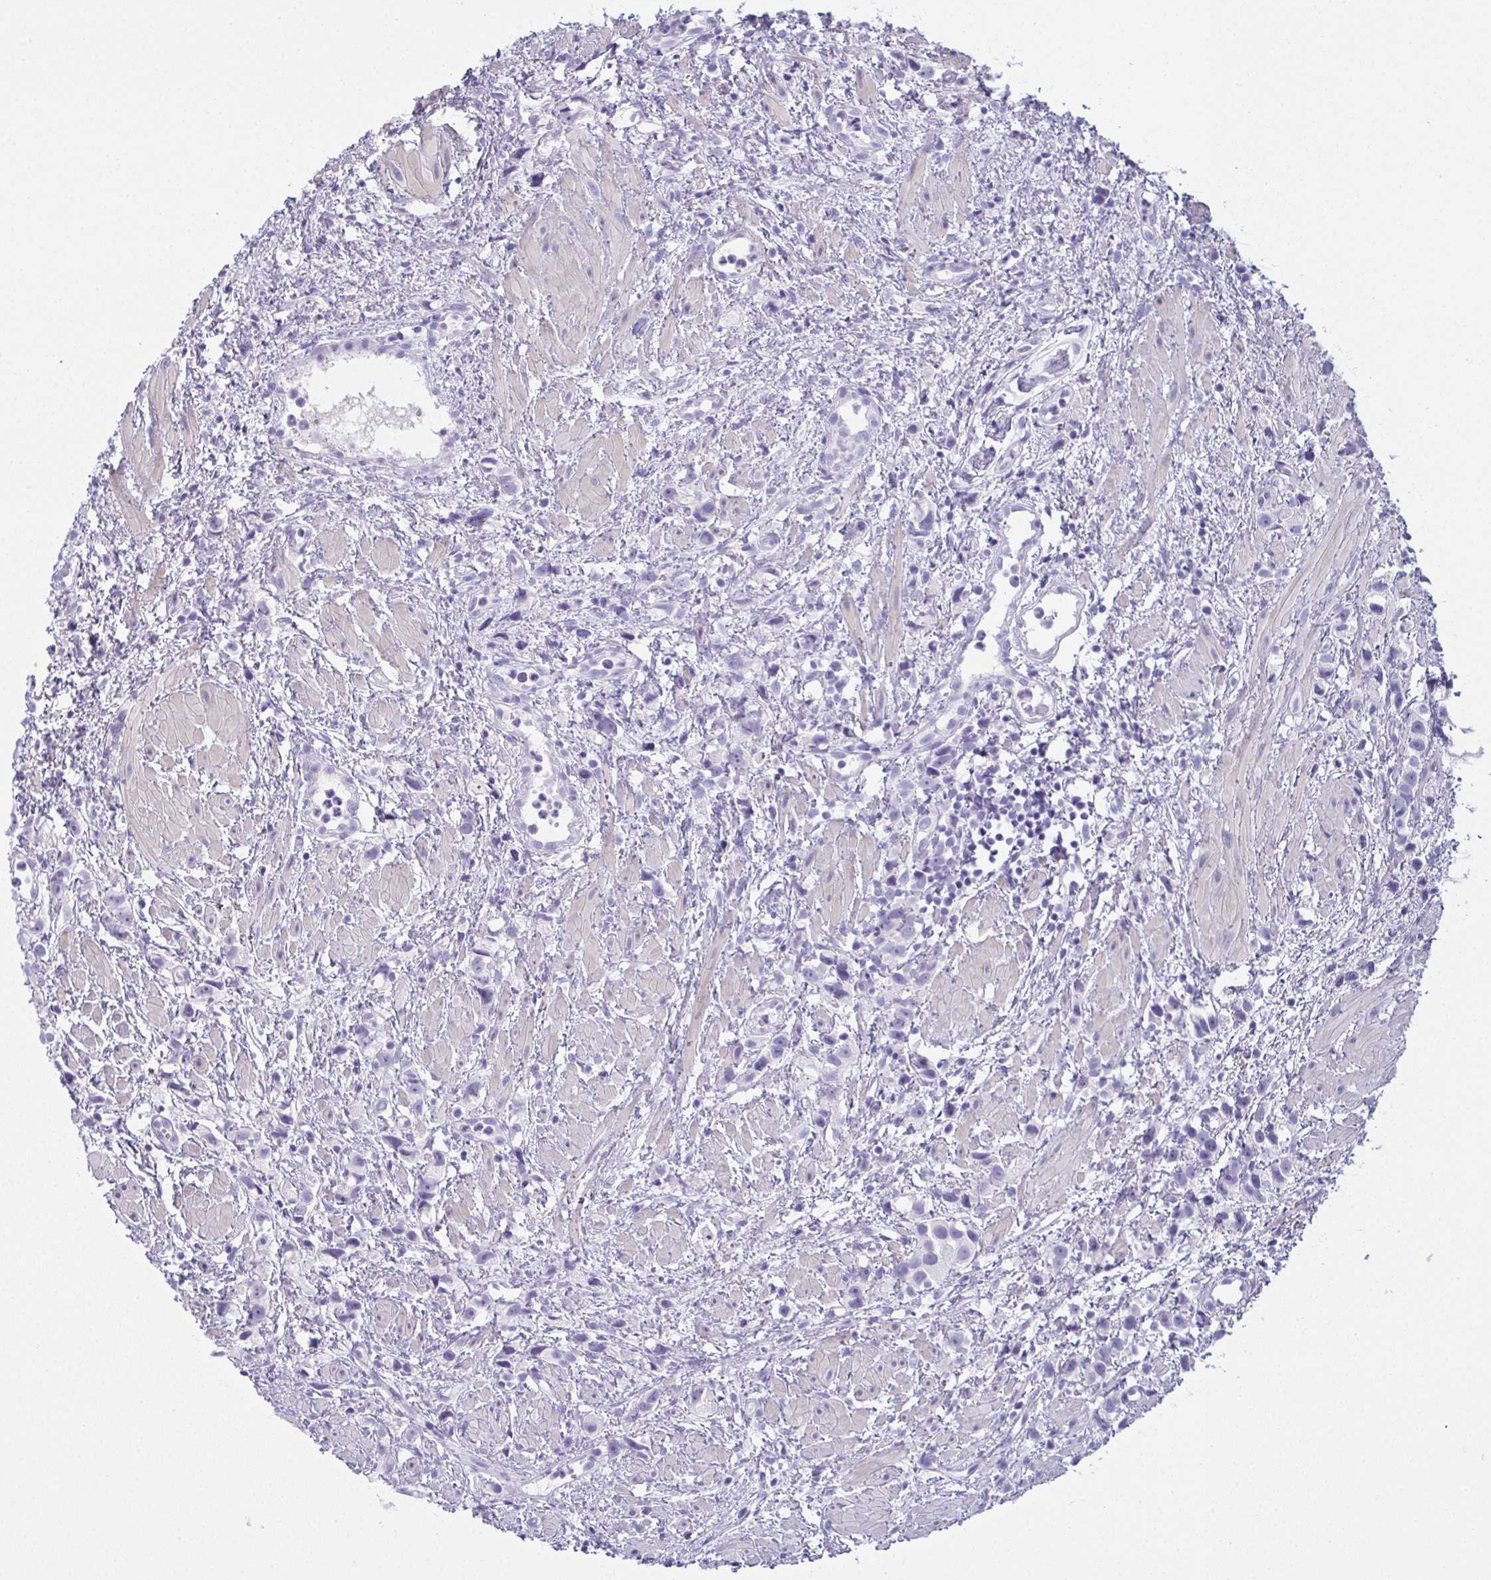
{"staining": {"intensity": "negative", "quantity": "none", "location": "none"}, "tissue": "prostate cancer", "cell_type": "Tumor cells", "image_type": "cancer", "snomed": [{"axis": "morphology", "description": "Adenocarcinoma, High grade"}, {"axis": "topography", "description": "Prostate"}], "caption": "Prostate cancer stained for a protein using immunohistochemistry (IHC) demonstrates no positivity tumor cells.", "gene": "SLC36A2", "patient": {"sex": "male", "age": 75}}